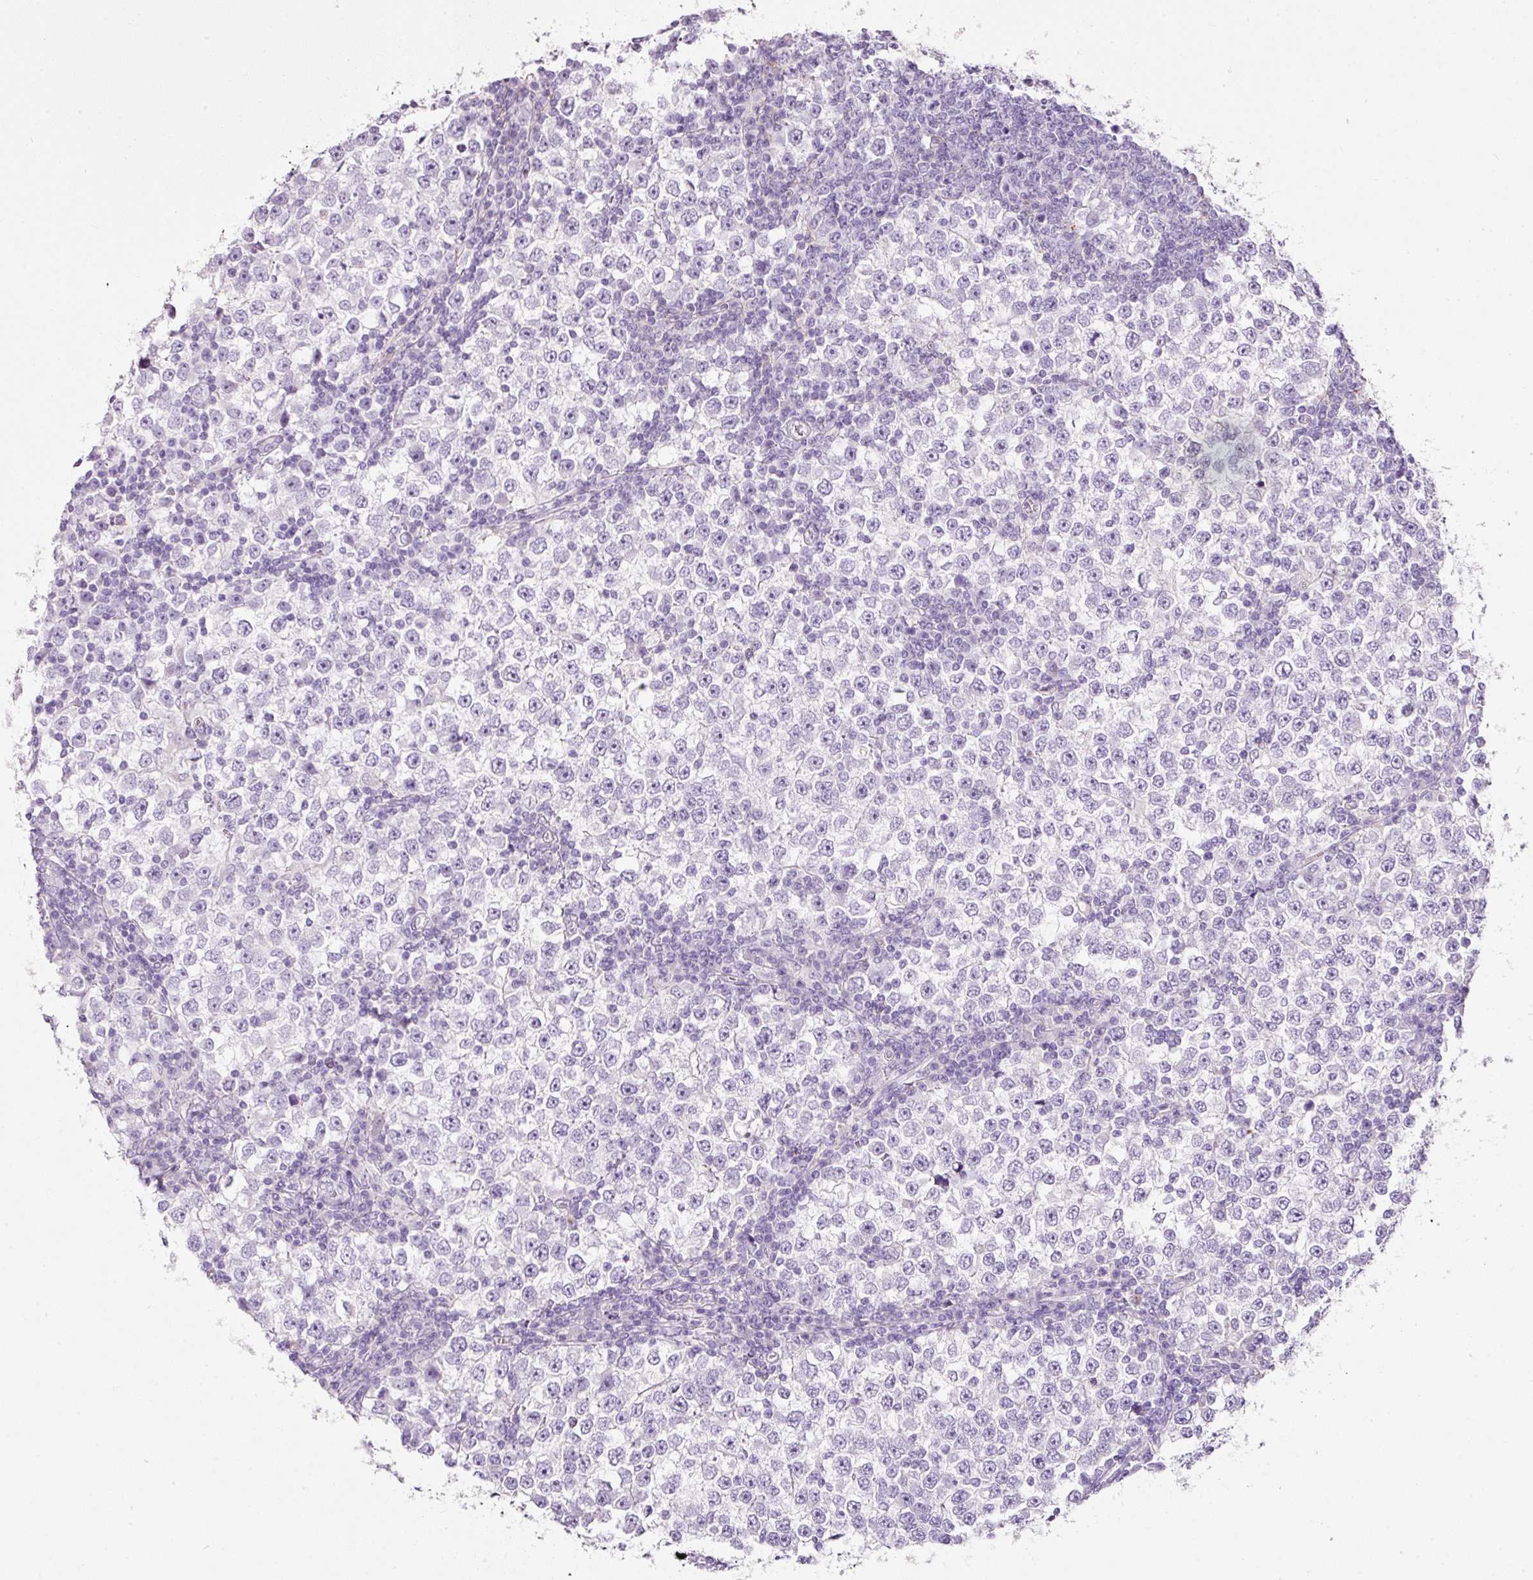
{"staining": {"intensity": "negative", "quantity": "none", "location": "none"}, "tissue": "testis cancer", "cell_type": "Tumor cells", "image_type": "cancer", "snomed": [{"axis": "morphology", "description": "Seminoma, NOS"}, {"axis": "topography", "description": "Testis"}], "caption": "Tumor cells are negative for protein expression in human testis cancer (seminoma).", "gene": "DNM1", "patient": {"sex": "male", "age": 65}}